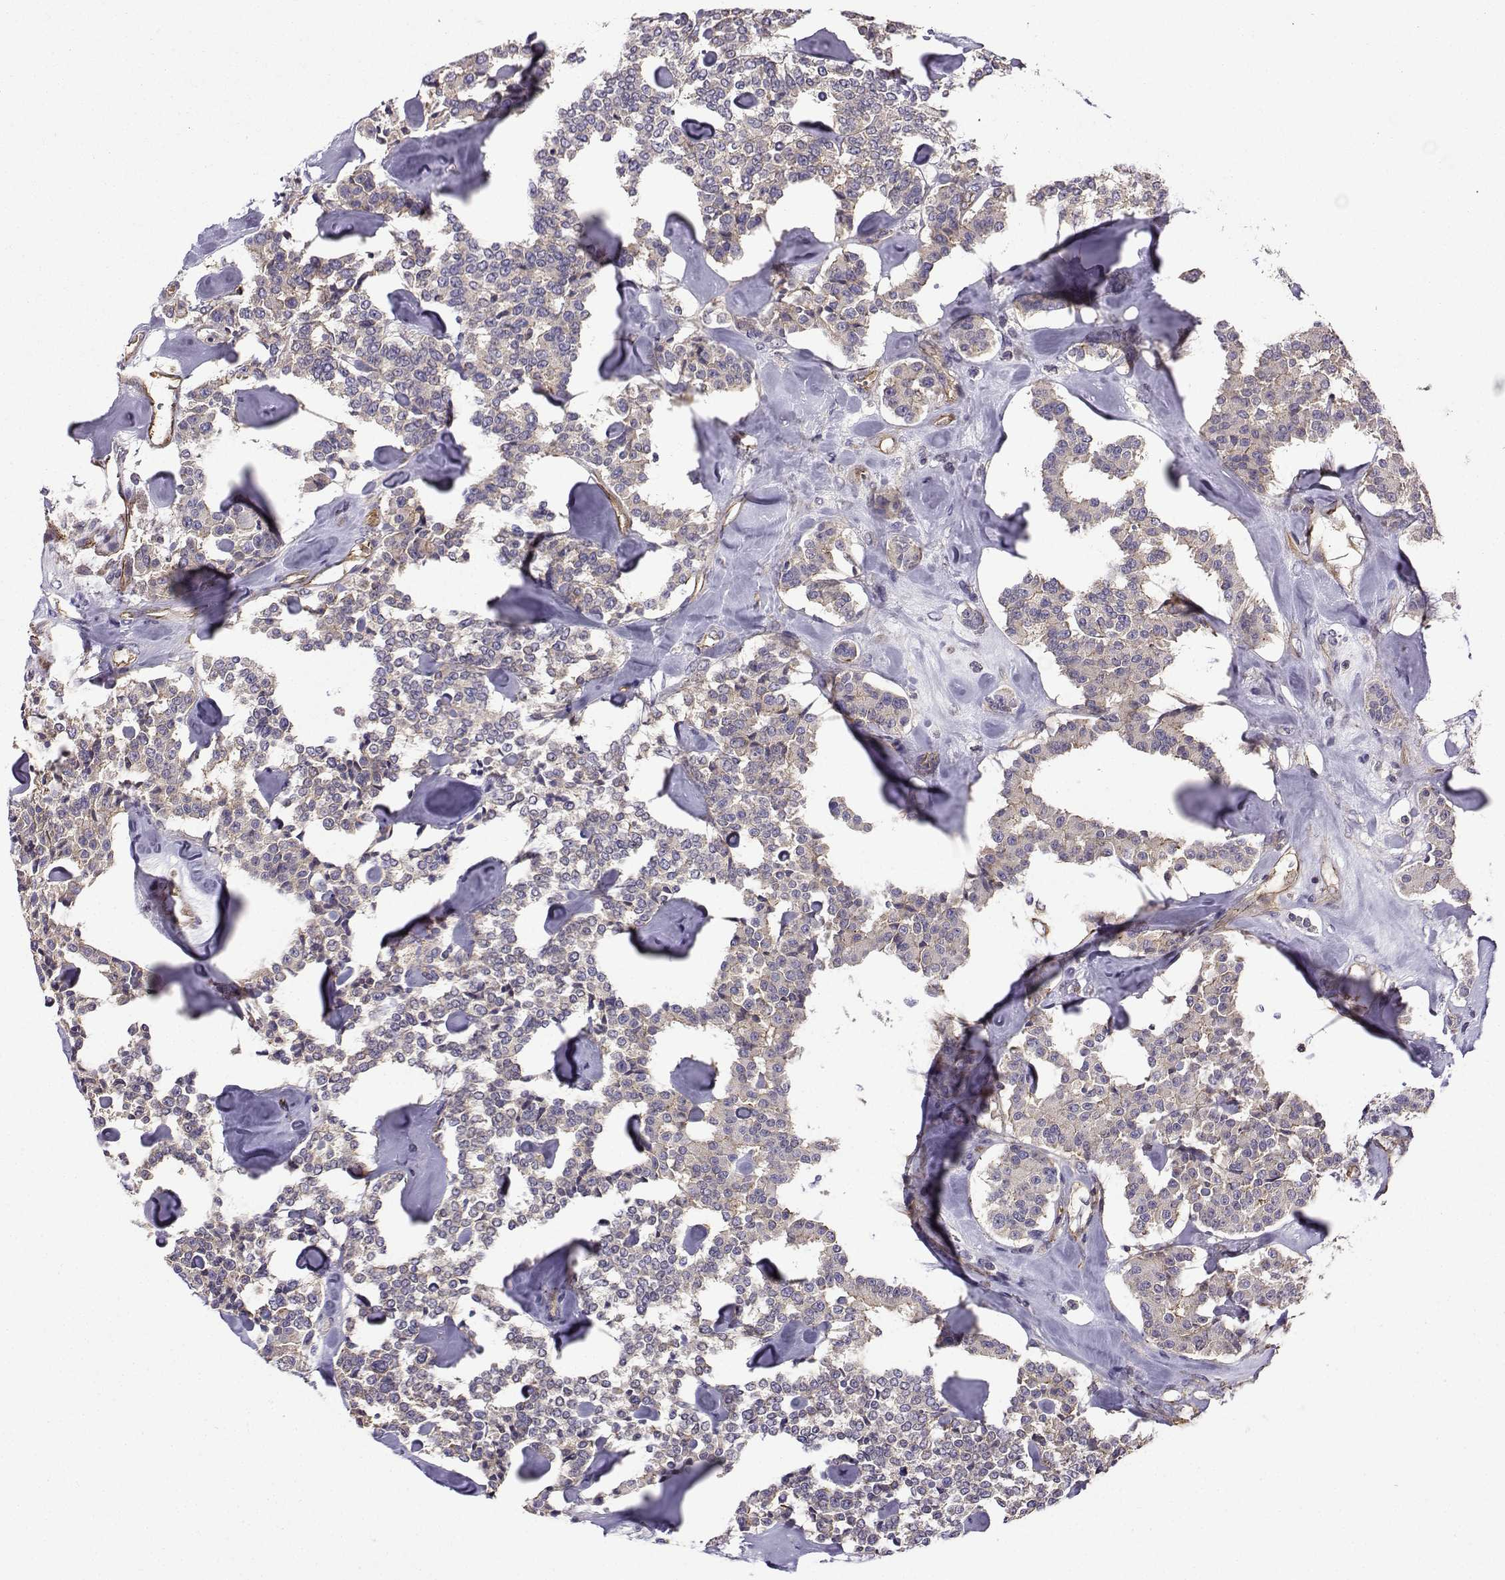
{"staining": {"intensity": "negative", "quantity": "none", "location": "none"}, "tissue": "carcinoid", "cell_type": "Tumor cells", "image_type": "cancer", "snomed": [{"axis": "morphology", "description": "Carcinoid, malignant, NOS"}, {"axis": "topography", "description": "Pancreas"}], "caption": "IHC image of neoplastic tissue: carcinoid (malignant) stained with DAB displays no significant protein positivity in tumor cells.", "gene": "ITGB8", "patient": {"sex": "male", "age": 41}}